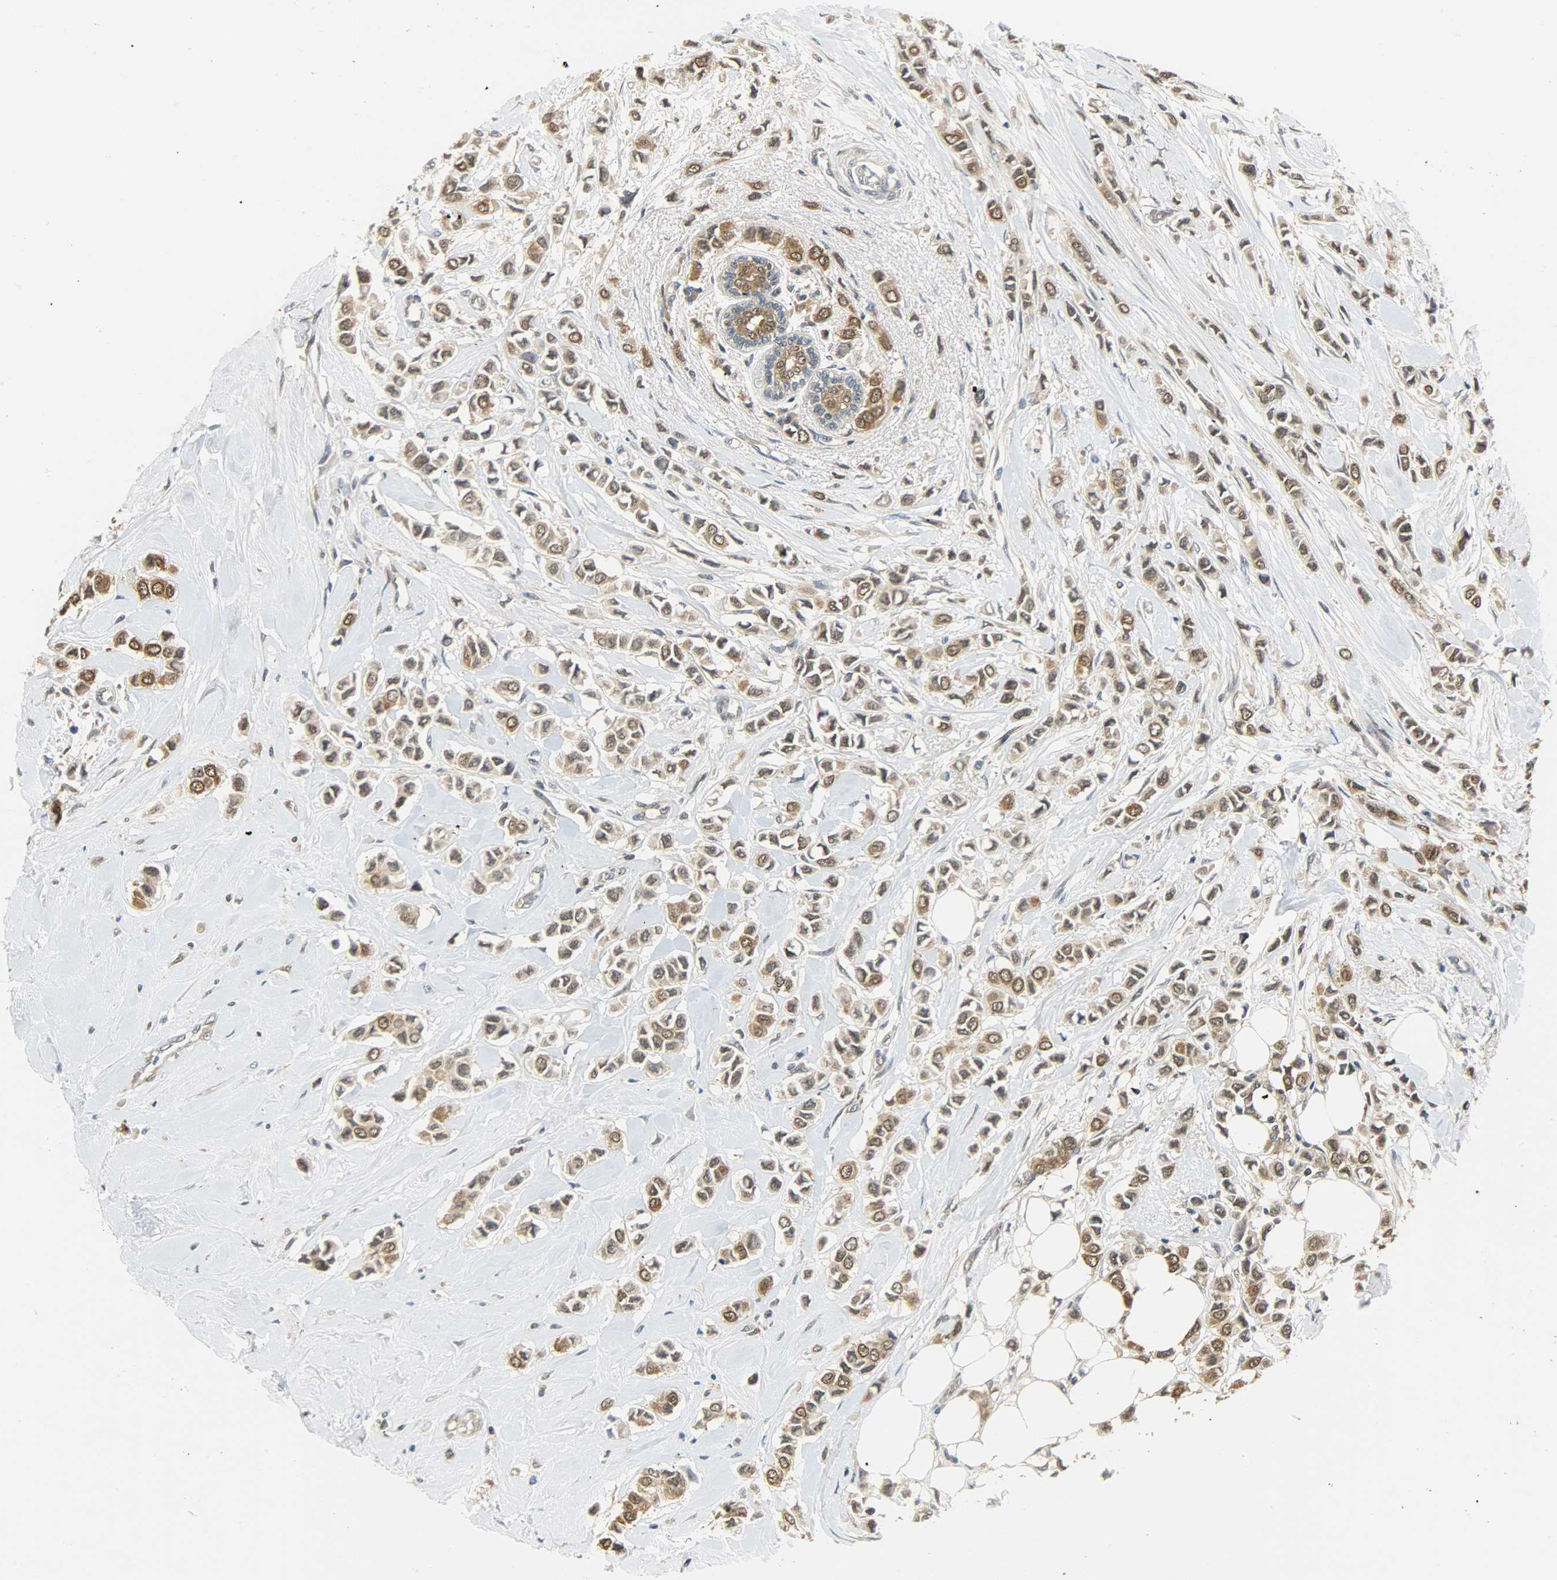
{"staining": {"intensity": "strong", "quantity": ">75%", "location": "cytoplasmic/membranous,nuclear"}, "tissue": "breast cancer", "cell_type": "Tumor cells", "image_type": "cancer", "snomed": [{"axis": "morphology", "description": "Lobular carcinoma"}, {"axis": "topography", "description": "Breast"}], "caption": "Lobular carcinoma (breast) stained for a protein (brown) demonstrates strong cytoplasmic/membranous and nuclear positive expression in approximately >75% of tumor cells.", "gene": "EIF4EBP1", "patient": {"sex": "female", "age": 51}}